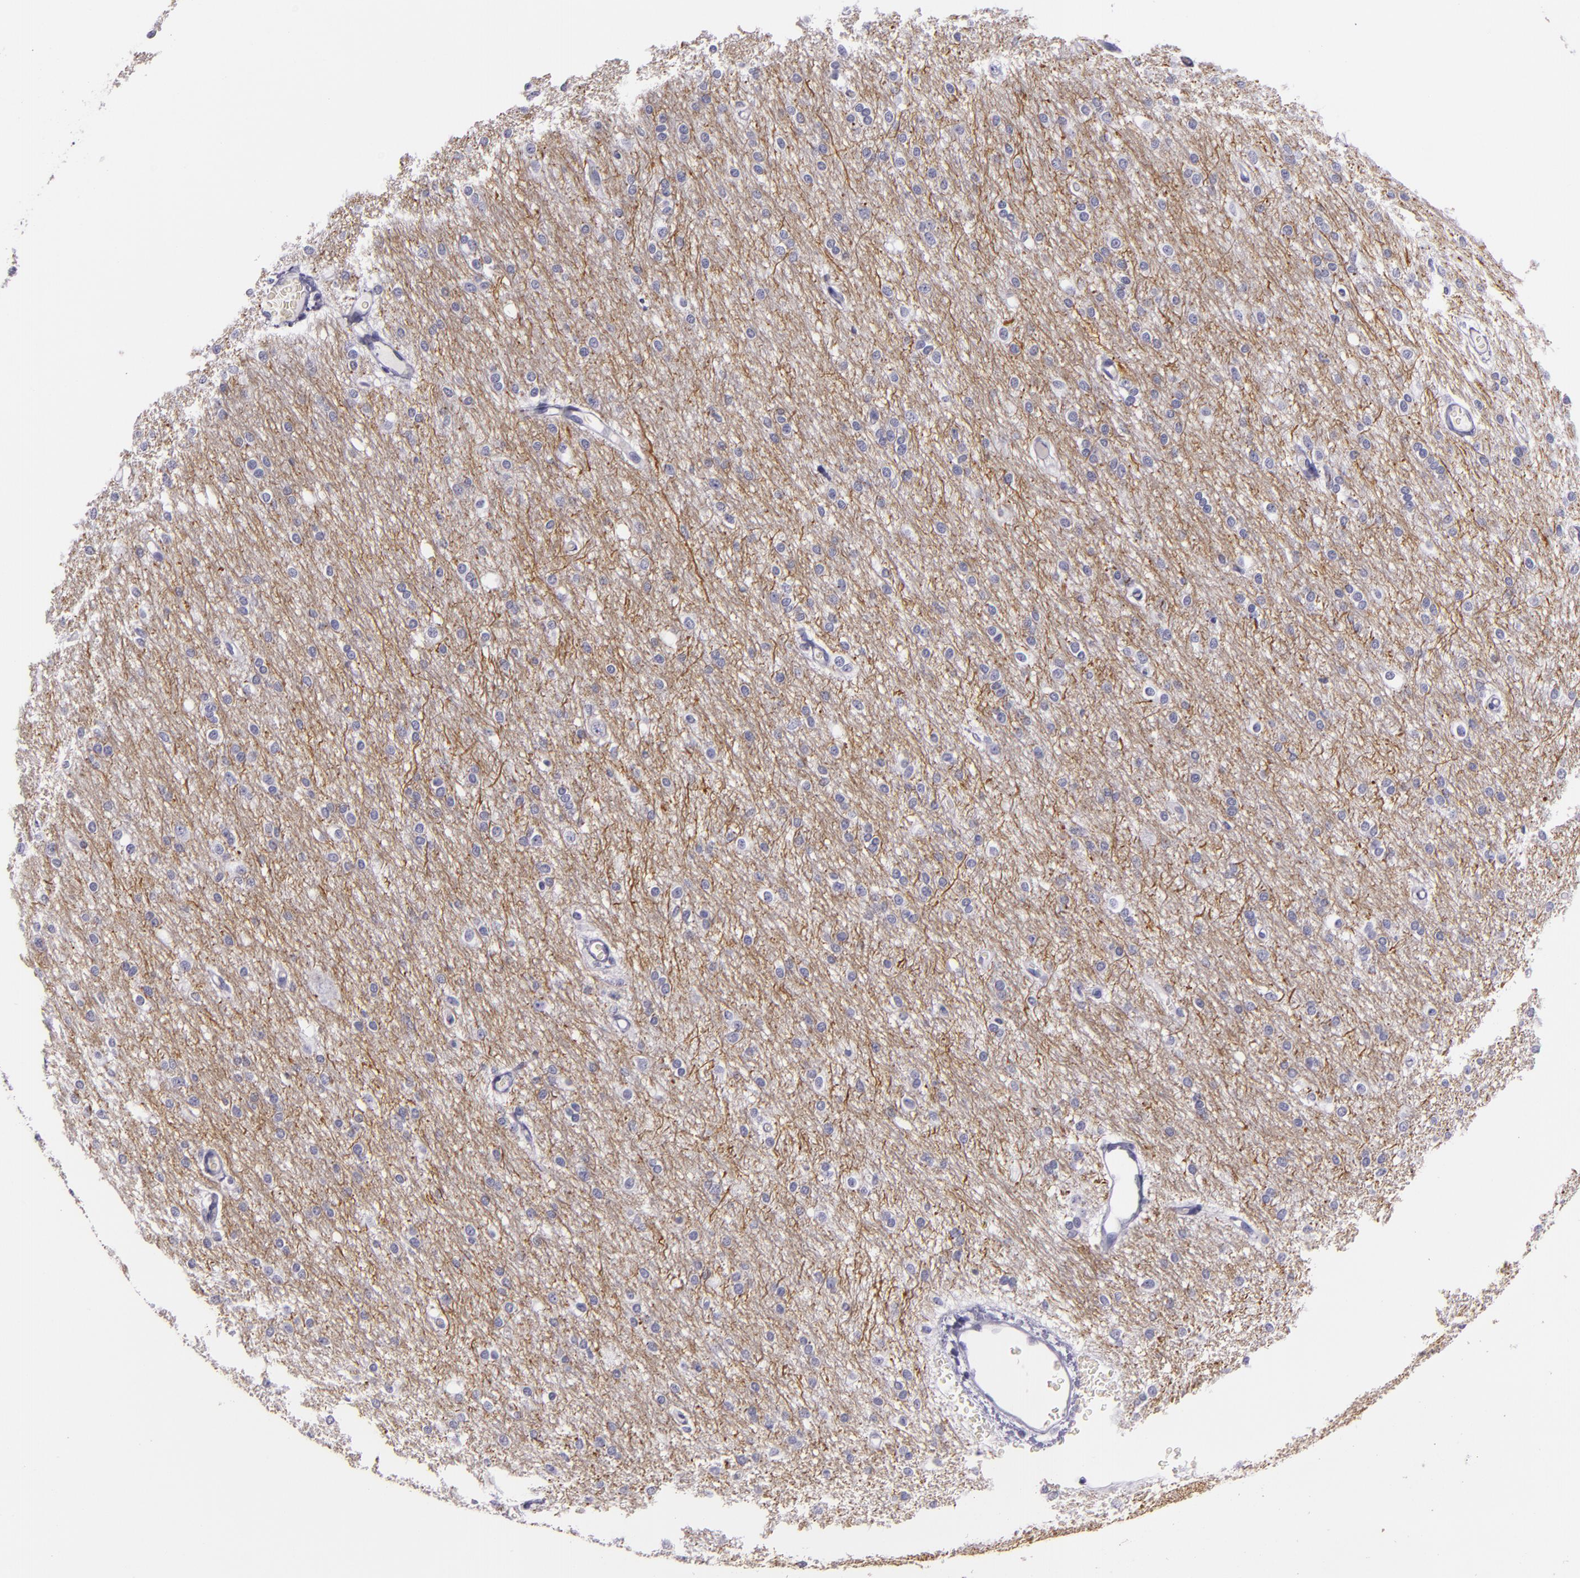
{"staining": {"intensity": "negative", "quantity": "none", "location": "none"}, "tissue": "cerebral cortex", "cell_type": "Endothelial cells", "image_type": "normal", "snomed": [{"axis": "morphology", "description": "Normal tissue, NOS"}, {"axis": "morphology", "description": "Inflammation, NOS"}, {"axis": "topography", "description": "Cerebral cortex"}], "caption": "A histopathology image of human cerebral cortex is negative for staining in endothelial cells. (Brightfield microscopy of DAB (3,3'-diaminobenzidine) immunohistochemistry (IHC) at high magnification).", "gene": "INA", "patient": {"sex": "male", "age": 6}}